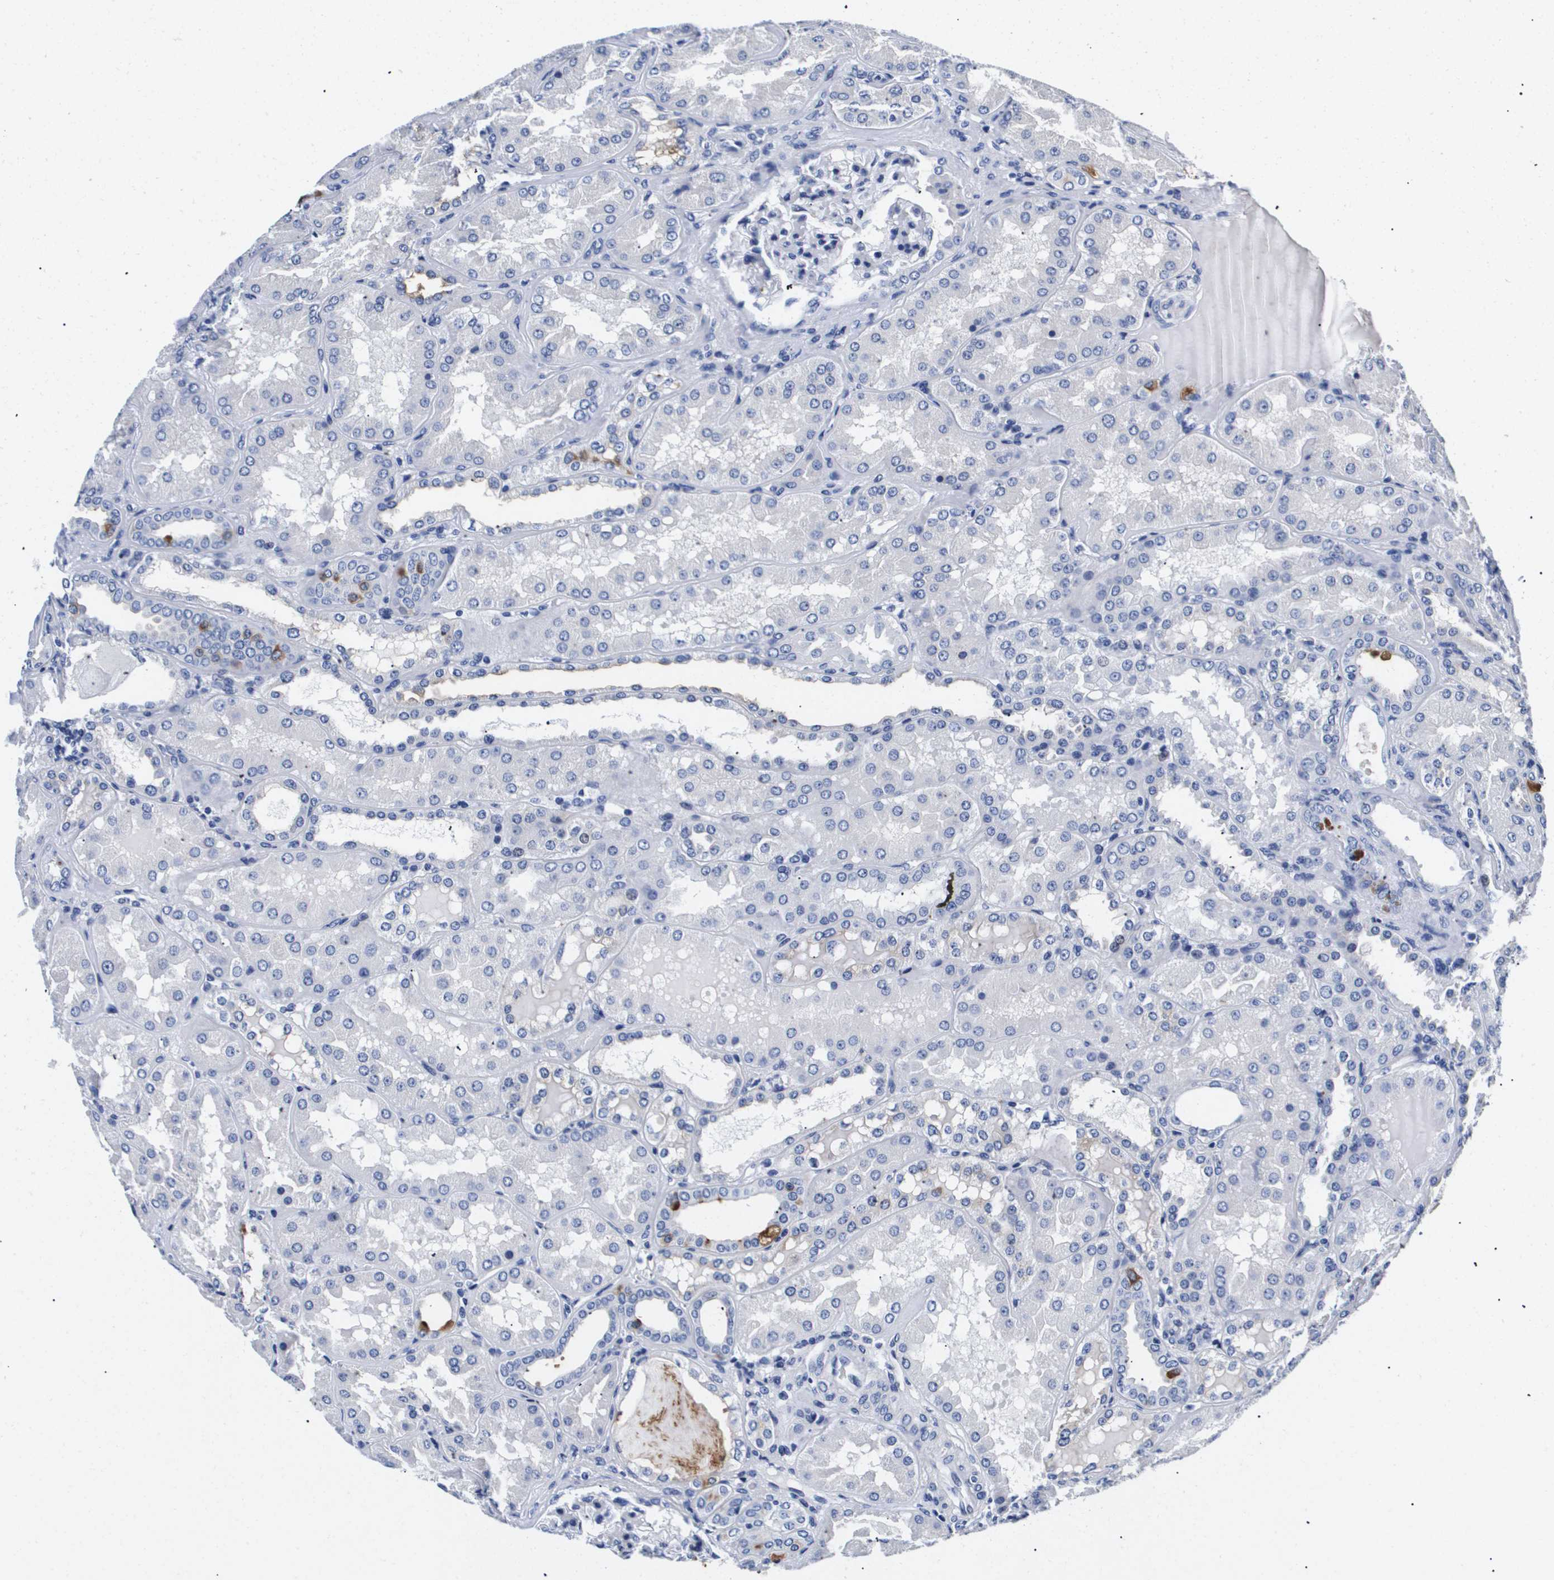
{"staining": {"intensity": "negative", "quantity": "none", "location": "none"}, "tissue": "kidney", "cell_type": "Cells in glomeruli", "image_type": "normal", "snomed": [{"axis": "morphology", "description": "Normal tissue, NOS"}, {"axis": "topography", "description": "Kidney"}], "caption": "Histopathology image shows no protein positivity in cells in glomeruli of normal kidney.", "gene": "ATP6V0A4", "patient": {"sex": "female", "age": 56}}